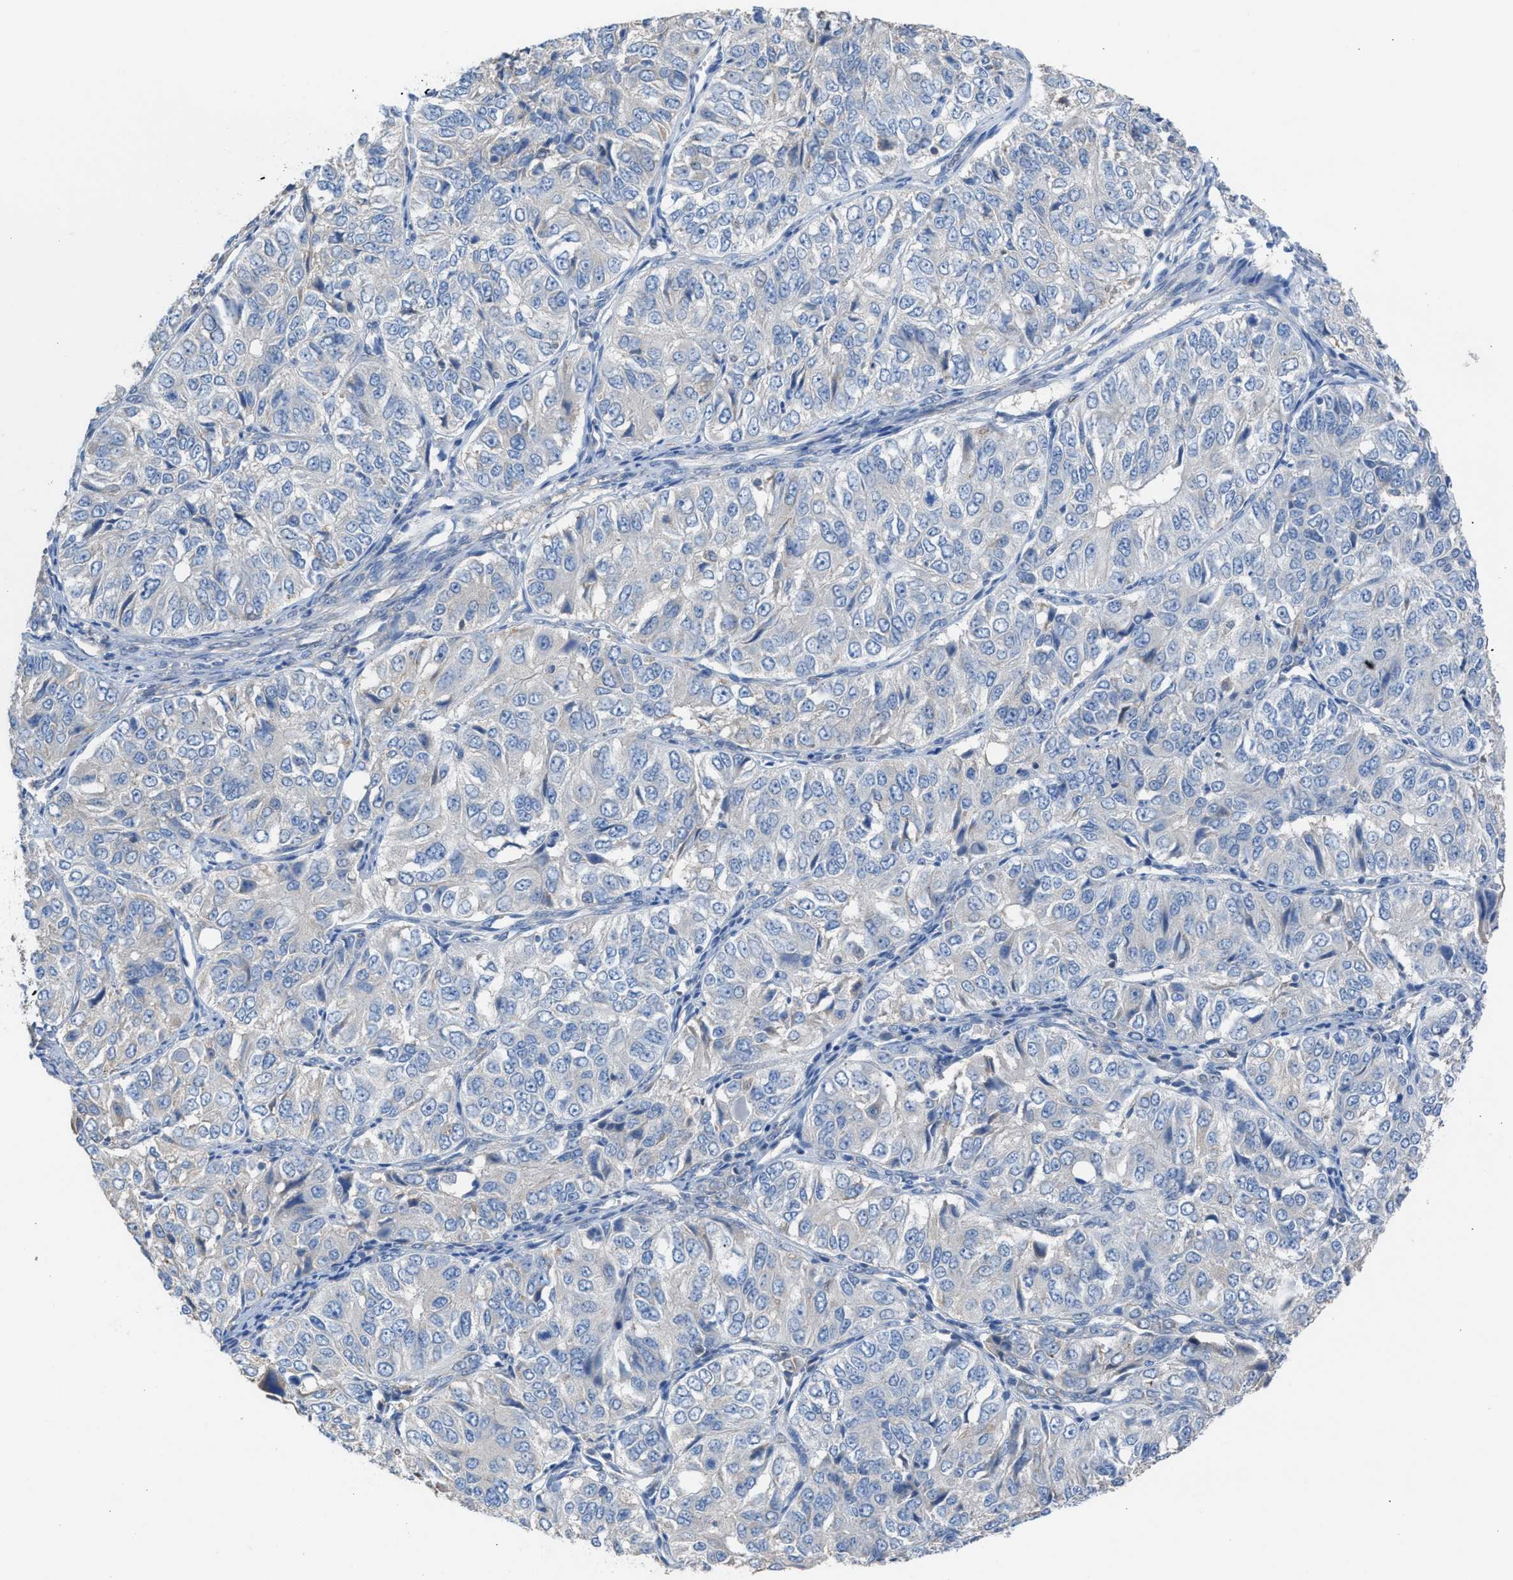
{"staining": {"intensity": "negative", "quantity": "none", "location": "none"}, "tissue": "ovarian cancer", "cell_type": "Tumor cells", "image_type": "cancer", "snomed": [{"axis": "morphology", "description": "Carcinoma, endometroid"}, {"axis": "topography", "description": "Ovary"}], "caption": "Tumor cells are negative for protein expression in human ovarian cancer. Brightfield microscopy of IHC stained with DAB (brown) and hematoxylin (blue), captured at high magnification.", "gene": "NQO2", "patient": {"sex": "female", "age": 51}}